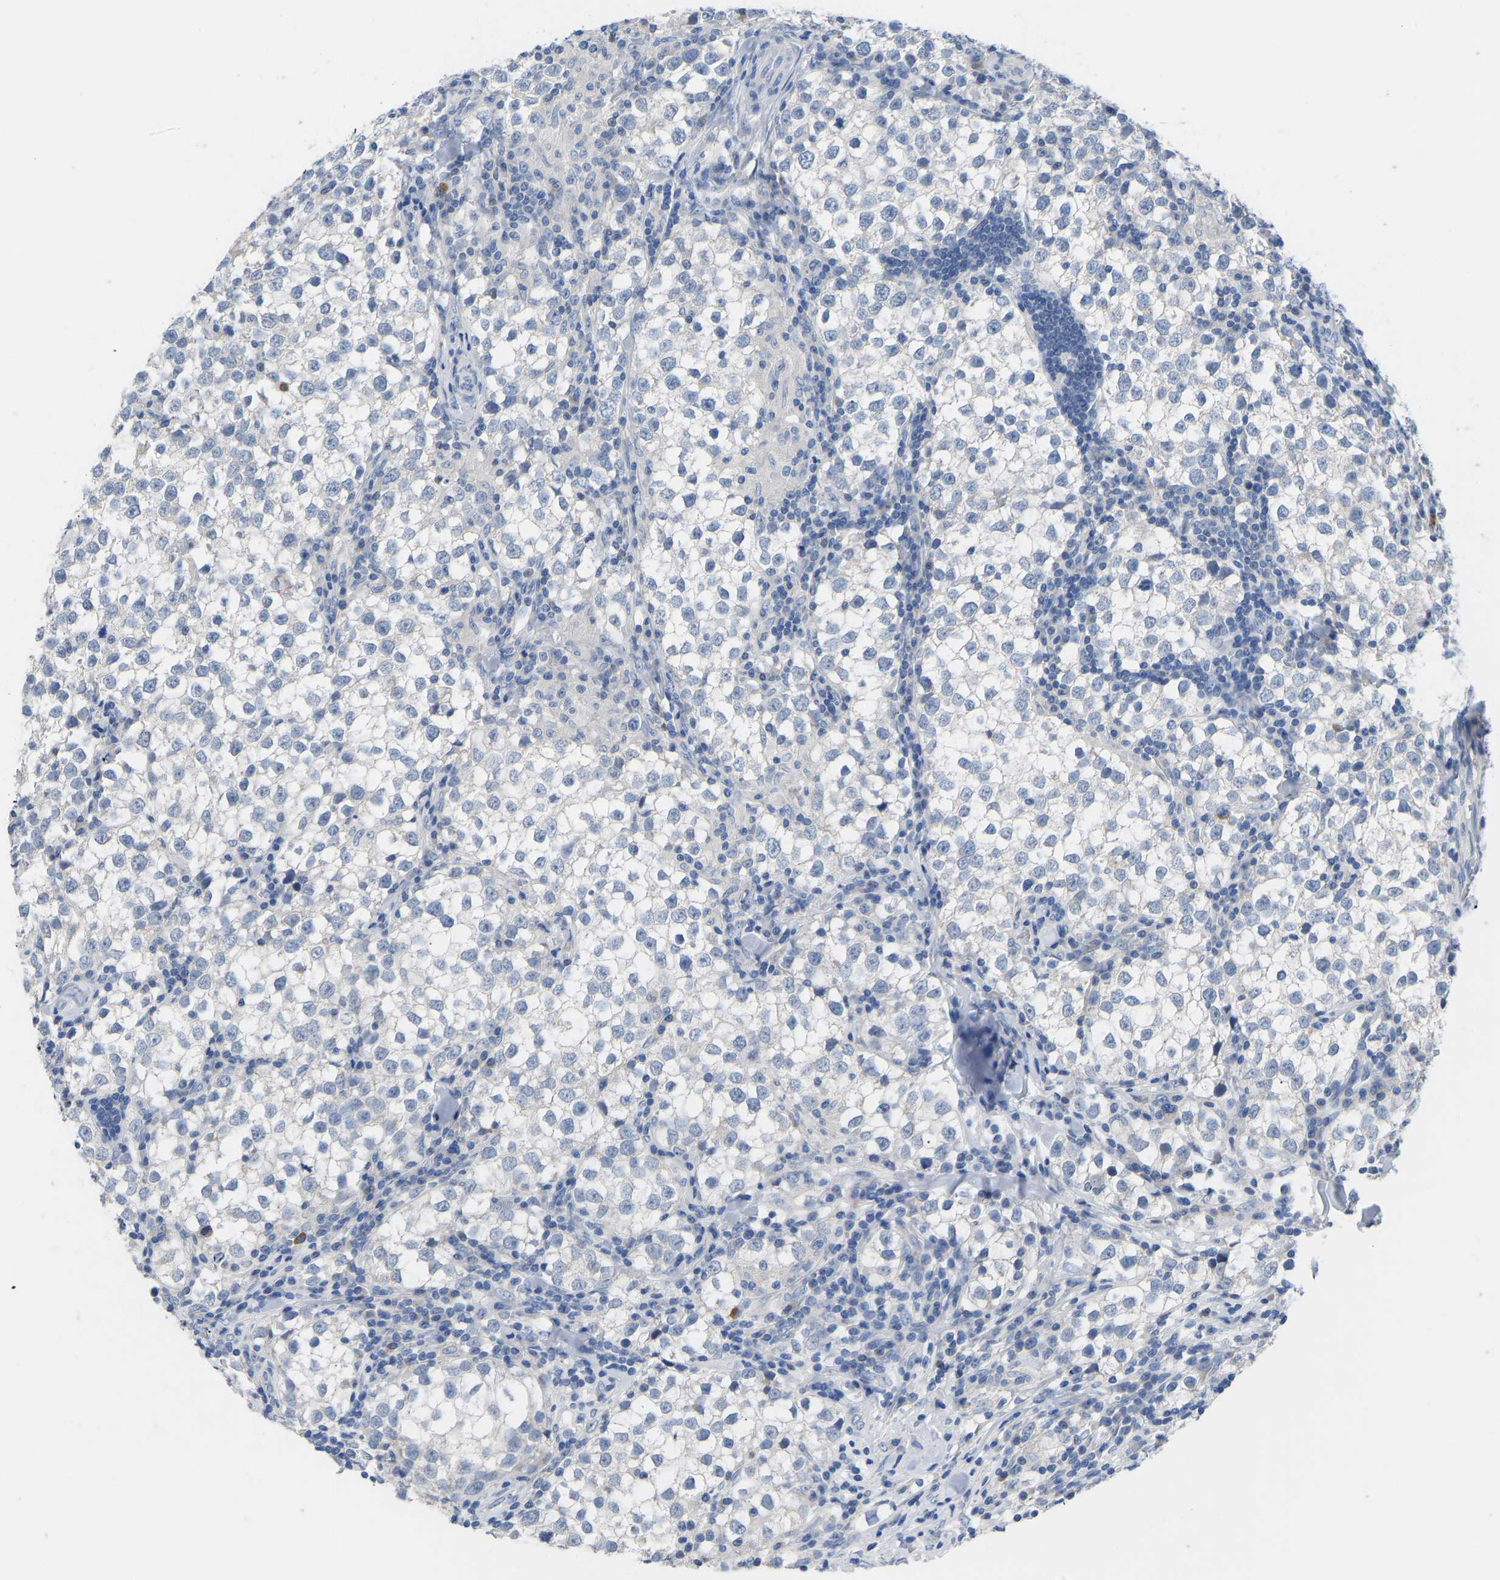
{"staining": {"intensity": "negative", "quantity": "none", "location": "none"}, "tissue": "testis cancer", "cell_type": "Tumor cells", "image_type": "cancer", "snomed": [{"axis": "morphology", "description": "Seminoma, NOS"}, {"axis": "morphology", "description": "Carcinoma, Embryonal, NOS"}, {"axis": "topography", "description": "Testis"}], "caption": "Testis cancer (embryonal carcinoma) was stained to show a protein in brown. There is no significant positivity in tumor cells. (Immunohistochemistry (ihc), brightfield microscopy, high magnification).", "gene": "OLIG2", "patient": {"sex": "male", "age": 36}}